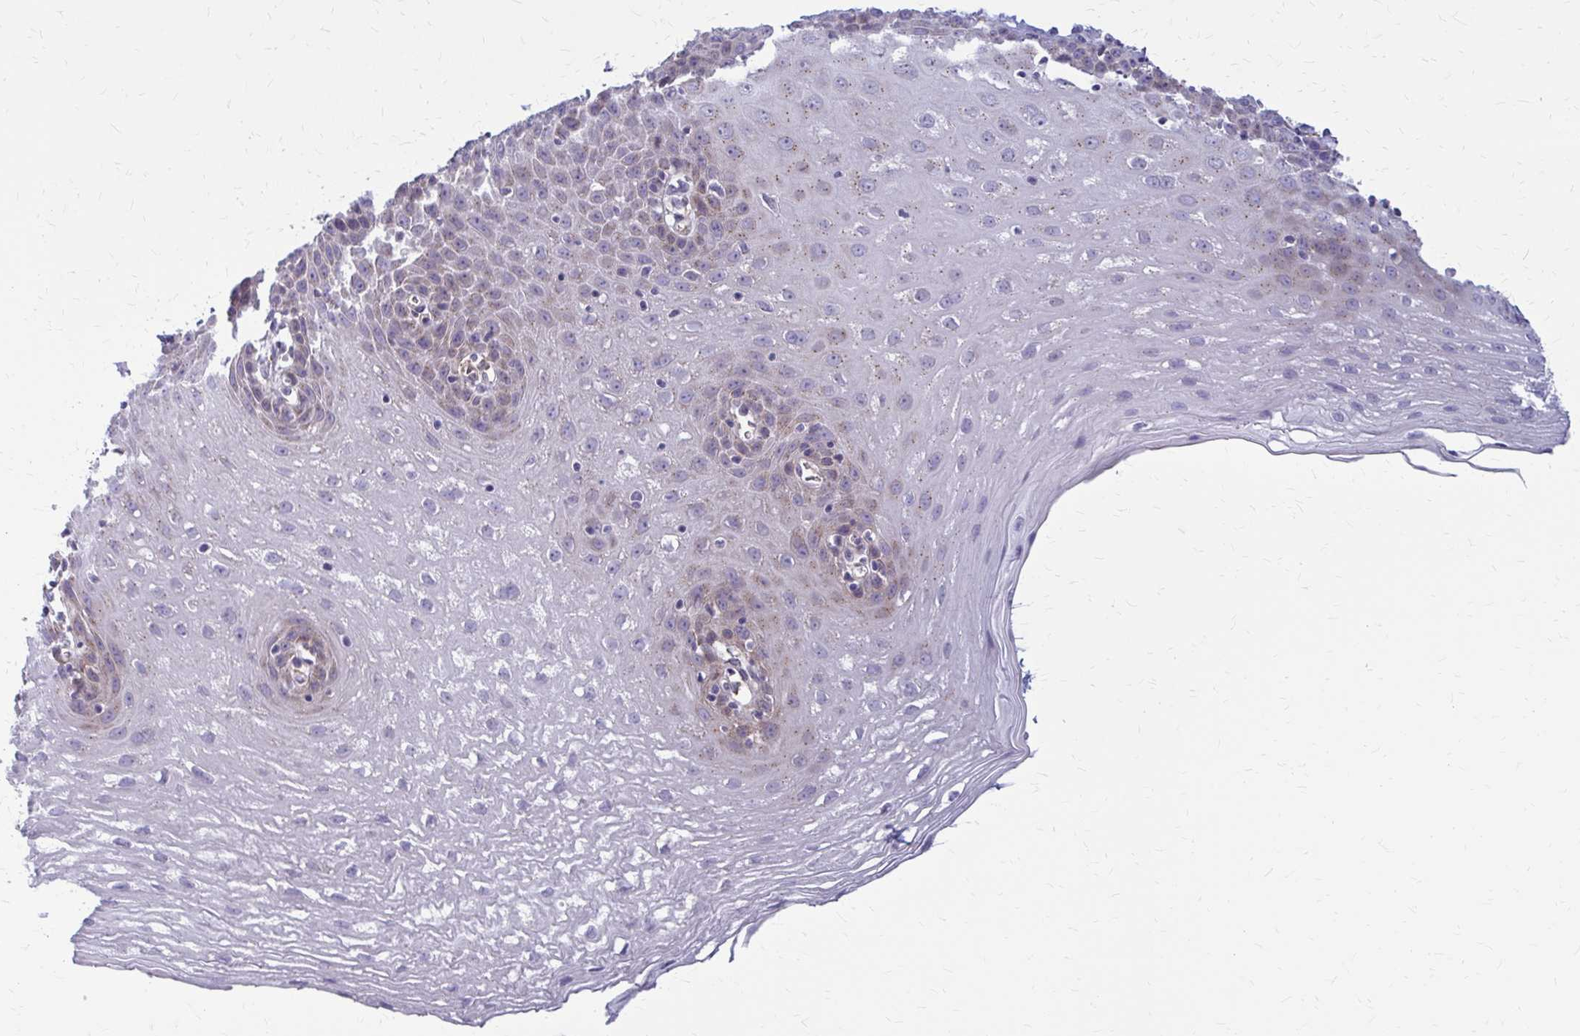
{"staining": {"intensity": "weak", "quantity": "<25%", "location": "cytoplasmic/membranous"}, "tissue": "esophagus", "cell_type": "Squamous epithelial cells", "image_type": "normal", "snomed": [{"axis": "morphology", "description": "Normal tissue, NOS"}, {"axis": "topography", "description": "Esophagus"}], "caption": "Immunohistochemical staining of benign human esophagus shows no significant positivity in squamous epithelial cells.", "gene": "DEPP1", "patient": {"sex": "female", "age": 81}}